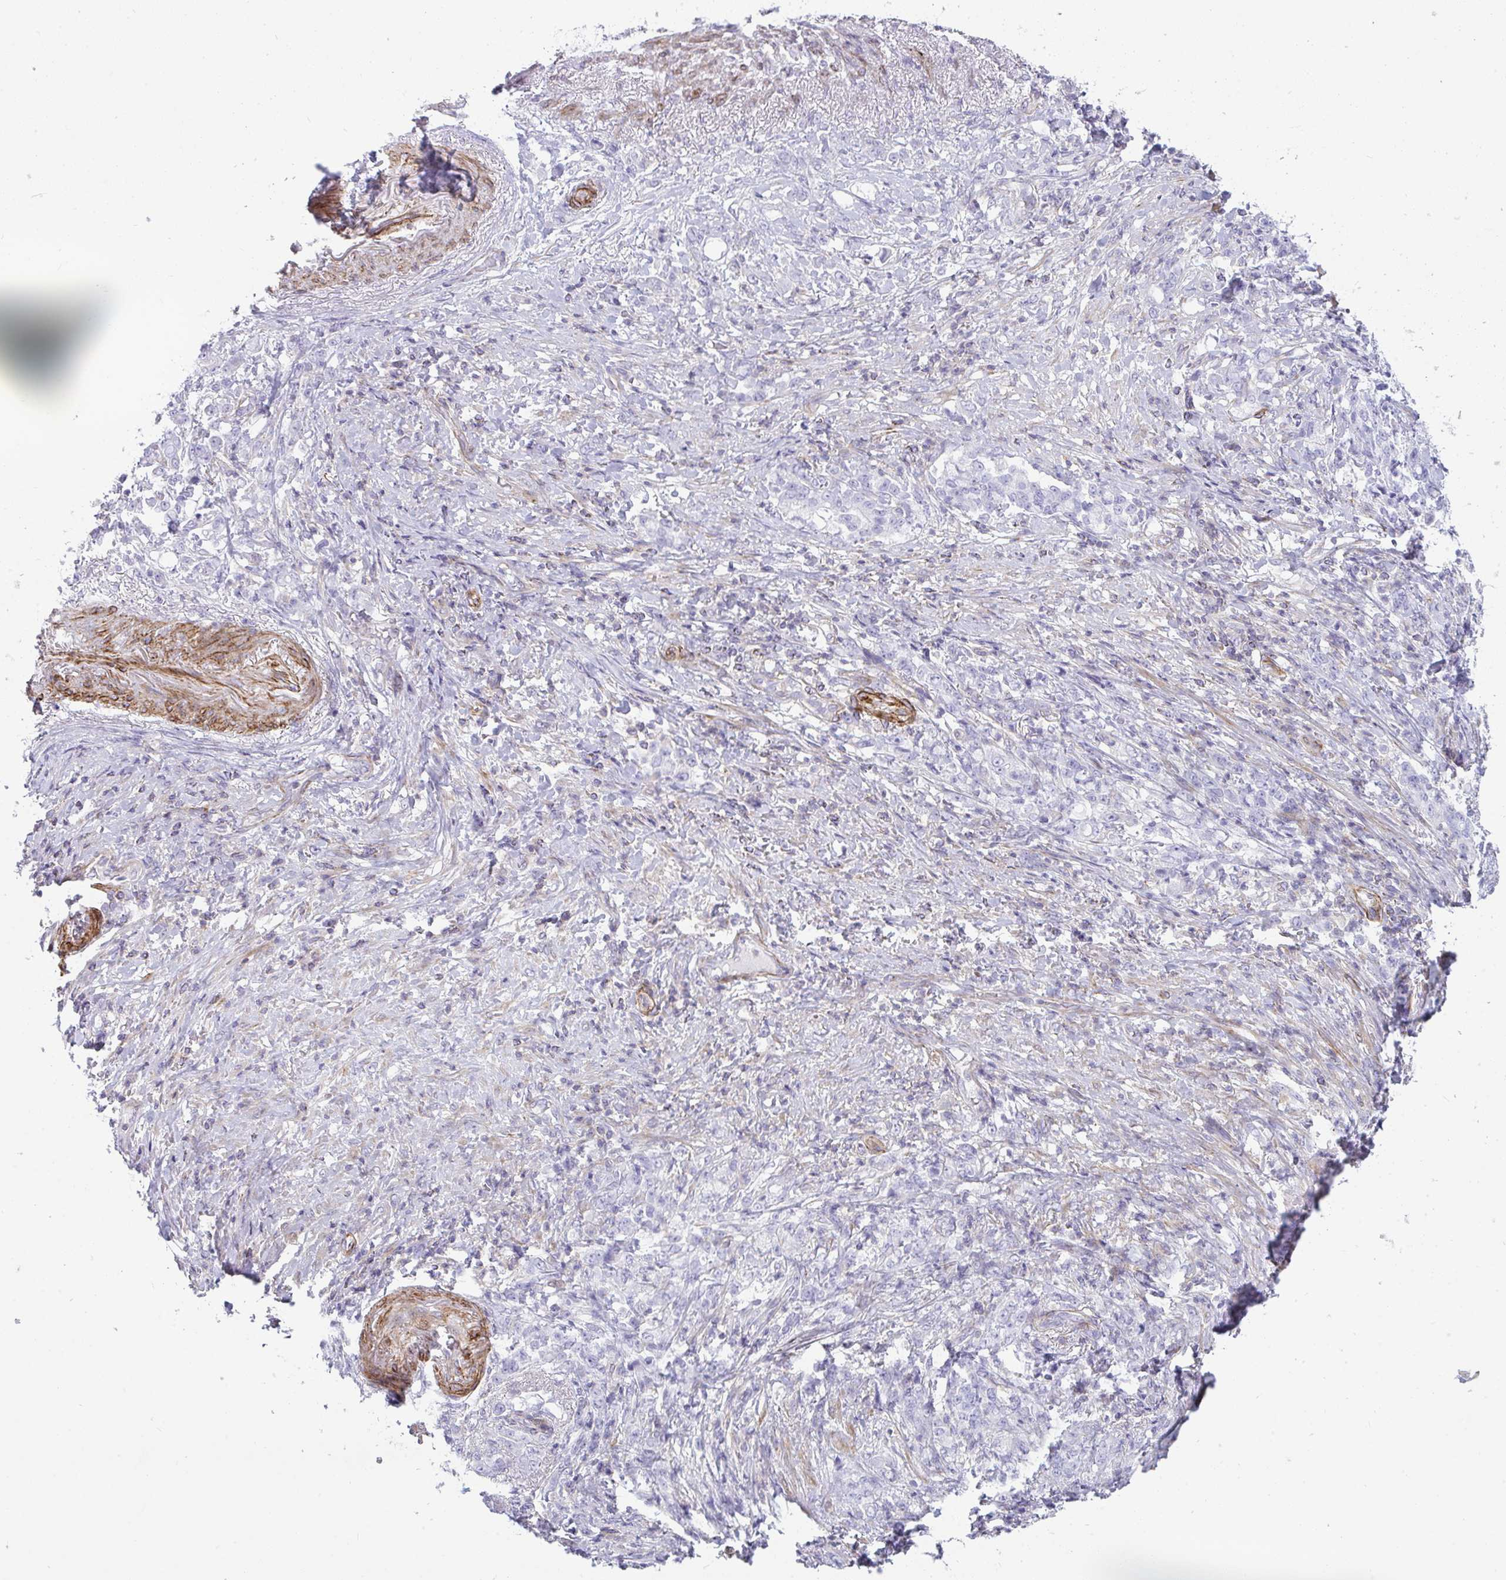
{"staining": {"intensity": "negative", "quantity": "none", "location": "none"}, "tissue": "stomach cancer", "cell_type": "Tumor cells", "image_type": "cancer", "snomed": [{"axis": "morphology", "description": "Adenocarcinoma, NOS"}, {"axis": "topography", "description": "Stomach"}], "caption": "Immunohistochemistry (IHC) photomicrograph of stomach cancer stained for a protein (brown), which demonstrates no expression in tumor cells.", "gene": "CDRT15", "patient": {"sex": "female", "age": 79}}